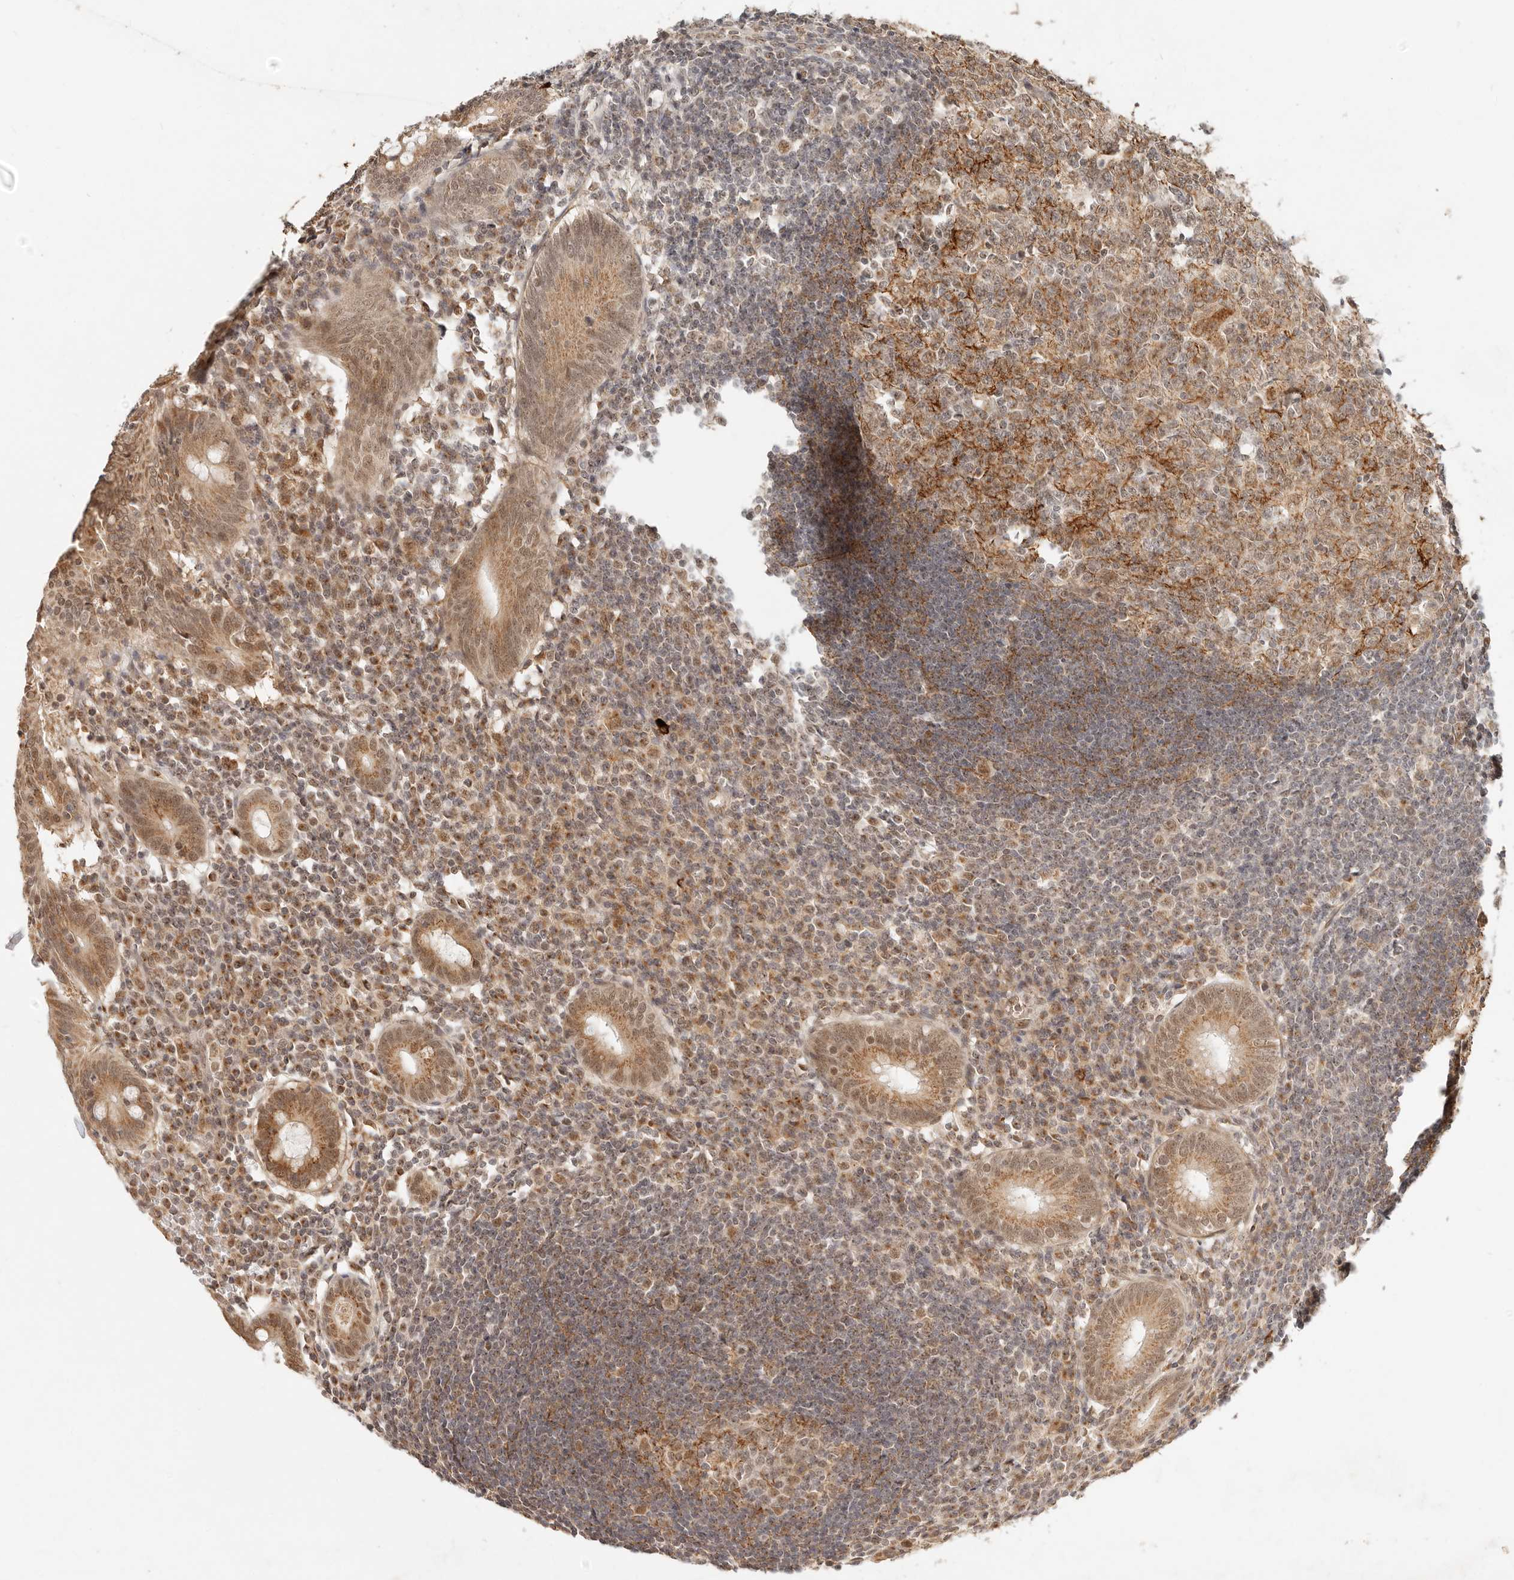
{"staining": {"intensity": "moderate", "quantity": ">75%", "location": "cytoplasmic/membranous,nuclear"}, "tissue": "appendix", "cell_type": "Glandular cells", "image_type": "normal", "snomed": [{"axis": "morphology", "description": "Normal tissue, NOS"}, {"axis": "topography", "description": "Appendix"}], "caption": "DAB (3,3'-diaminobenzidine) immunohistochemical staining of benign human appendix exhibits moderate cytoplasmic/membranous,nuclear protein expression in approximately >75% of glandular cells. The protein is shown in brown color, while the nuclei are stained blue.", "gene": "INTS11", "patient": {"sex": "female", "age": 54}}